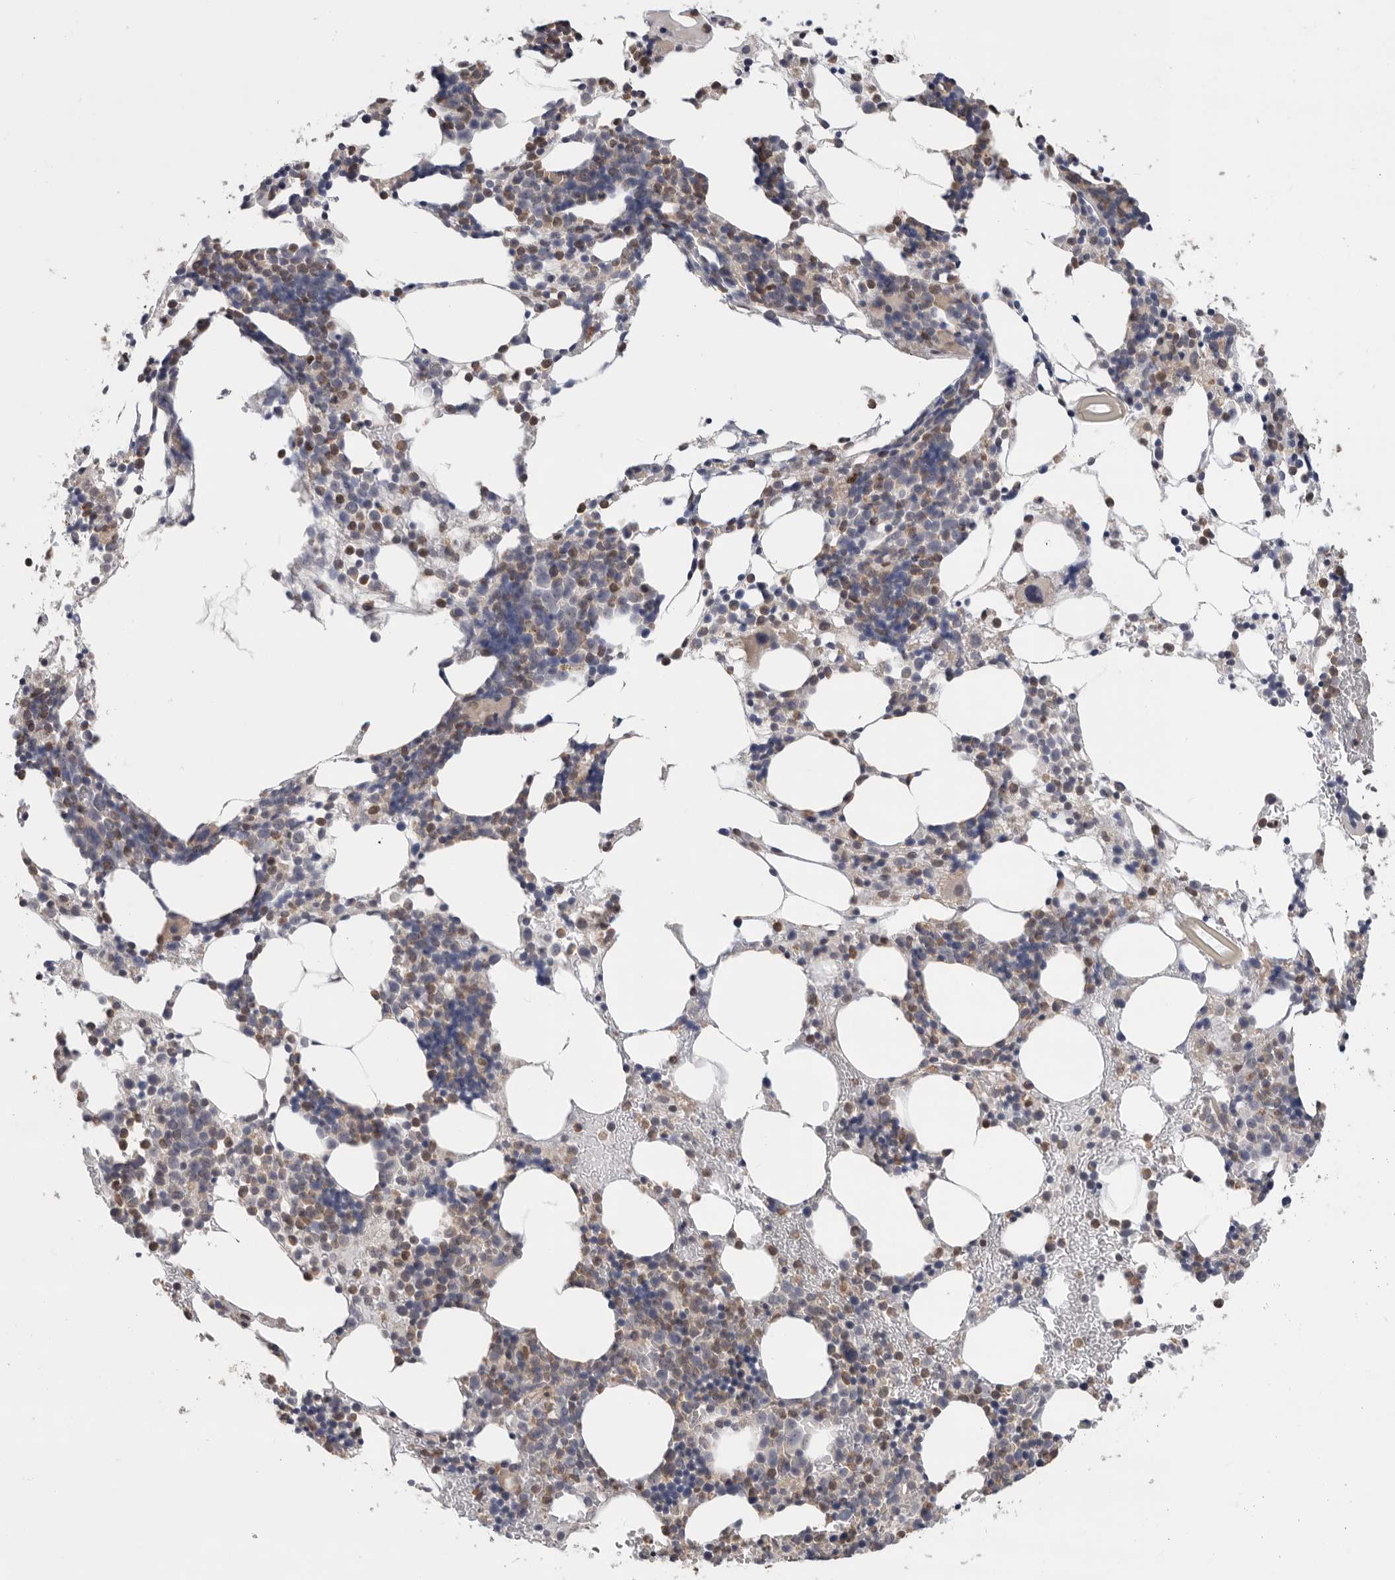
{"staining": {"intensity": "moderate", "quantity": "25%-75%", "location": "cytoplasmic/membranous"}, "tissue": "bone marrow", "cell_type": "Hematopoietic cells", "image_type": "normal", "snomed": [{"axis": "morphology", "description": "Normal tissue, NOS"}, {"axis": "morphology", "description": "Inflammation, NOS"}, {"axis": "topography", "description": "Bone marrow"}], "caption": "Immunohistochemistry histopathology image of unremarkable bone marrow: human bone marrow stained using IHC displays medium levels of moderate protein expression localized specifically in the cytoplasmic/membranous of hematopoietic cells, appearing as a cytoplasmic/membranous brown color.", "gene": "KLK5", "patient": {"sex": "male", "age": 44}}